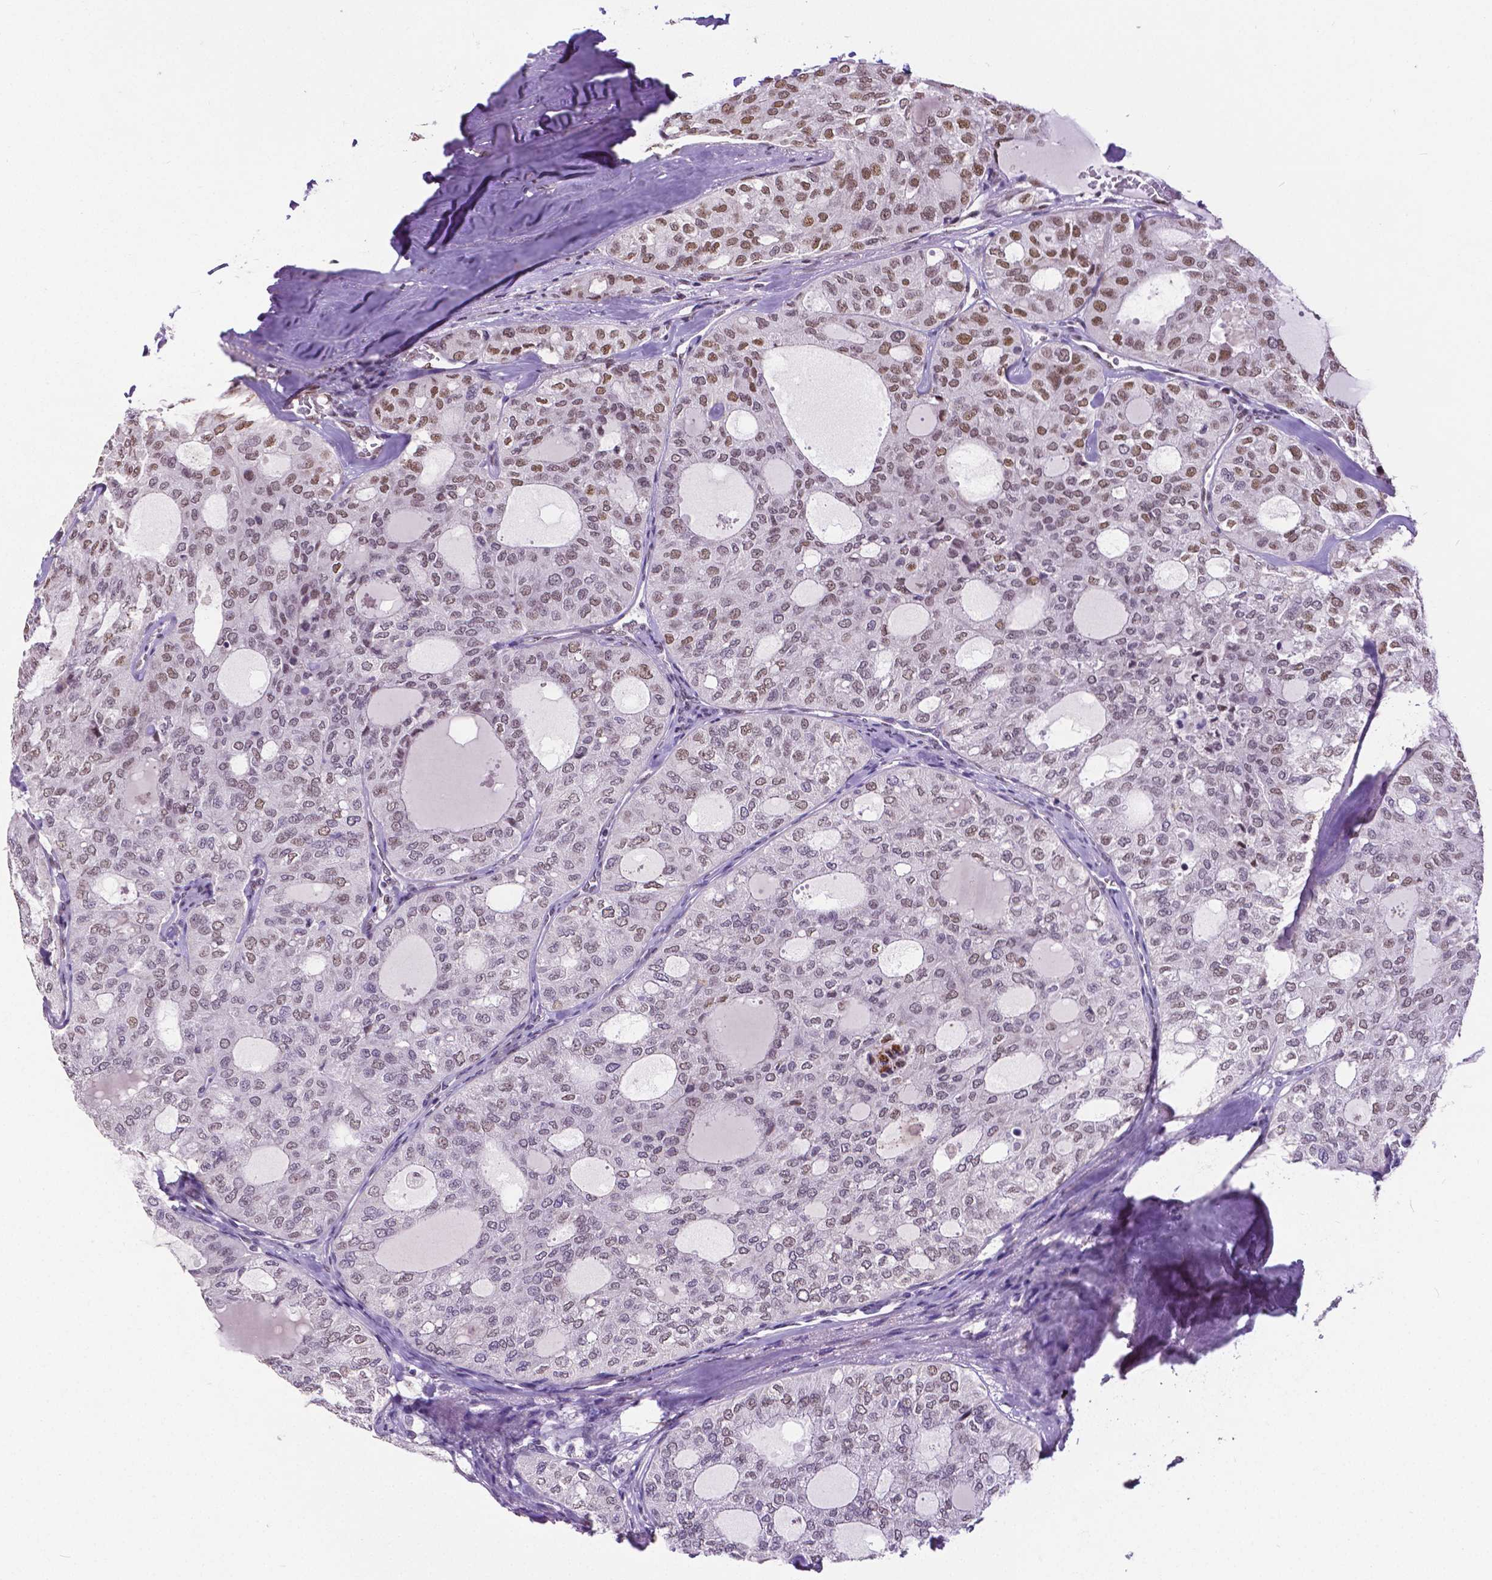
{"staining": {"intensity": "moderate", "quantity": "25%-75%", "location": "nuclear"}, "tissue": "thyroid cancer", "cell_type": "Tumor cells", "image_type": "cancer", "snomed": [{"axis": "morphology", "description": "Follicular adenoma carcinoma, NOS"}, {"axis": "topography", "description": "Thyroid gland"}], "caption": "Tumor cells show medium levels of moderate nuclear staining in about 25%-75% of cells in thyroid cancer. The staining was performed using DAB (3,3'-diaminobenzidine), with brown indicating positive protein expression. Nuclei are stained blue with hematoxylin.", "gene": "ATRX", "patient": {"sex": "male", "age": 75}}